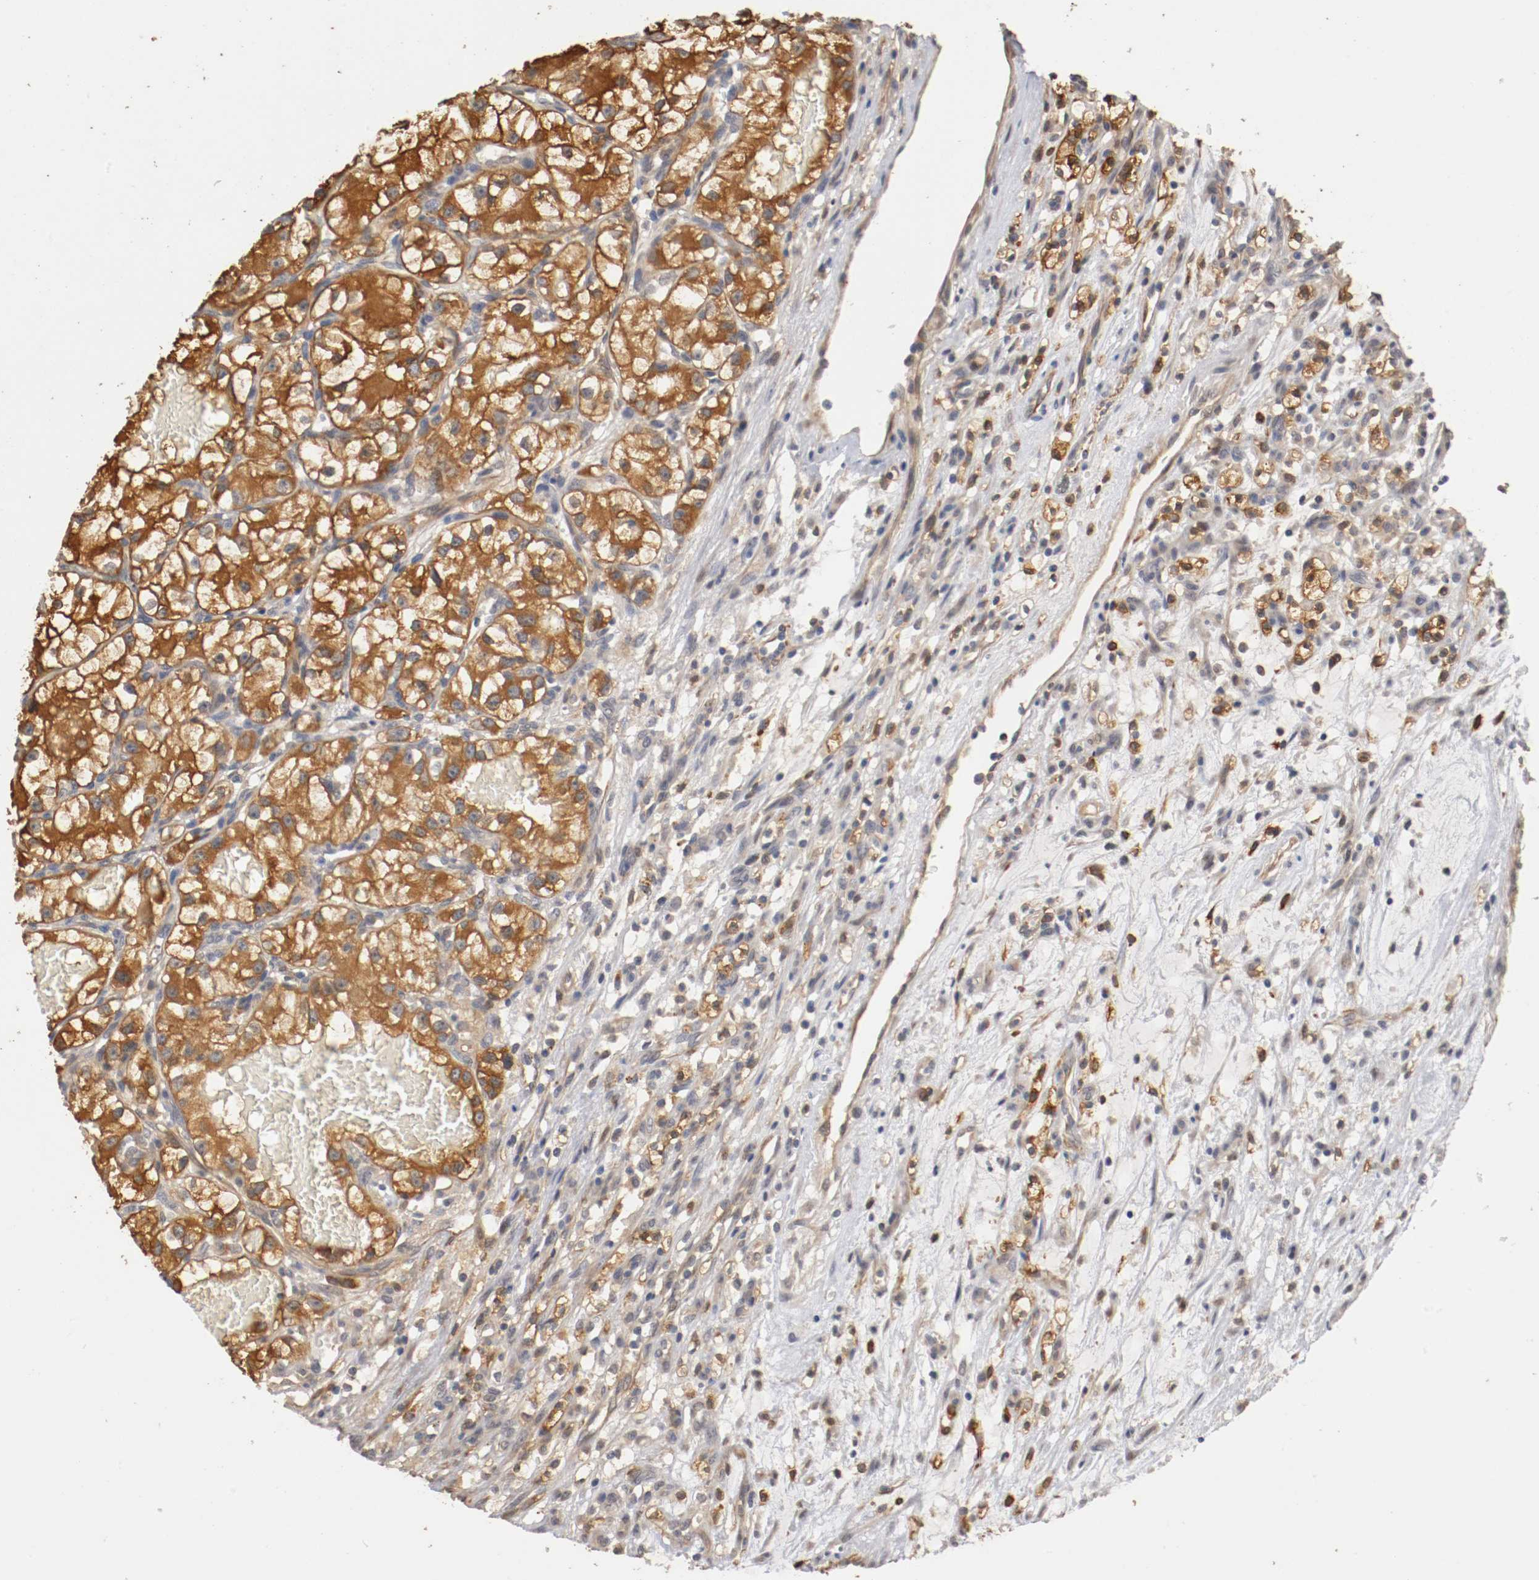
{"staining": {"intensity": "moderate", "quantity": ">75%", "location": "cytoplasmic/membranous"}, "tissue": "renal cancer", "cell_type": "Tumor cells", "image_type": "cancer", "snomed": [{"axis": "morphology", "description": "Adenocarcinoma, NOS"}, {"axis": "topography", "description": "Kidney"}], "caption": "Immunohistochemical staining of renal adenocarcinoma reveals moderate cytoplasmic/membranous protein staining in about >75% of tumor cells.", "gene": "RBM23", "patient": {"sex": "female", "age": 57}}